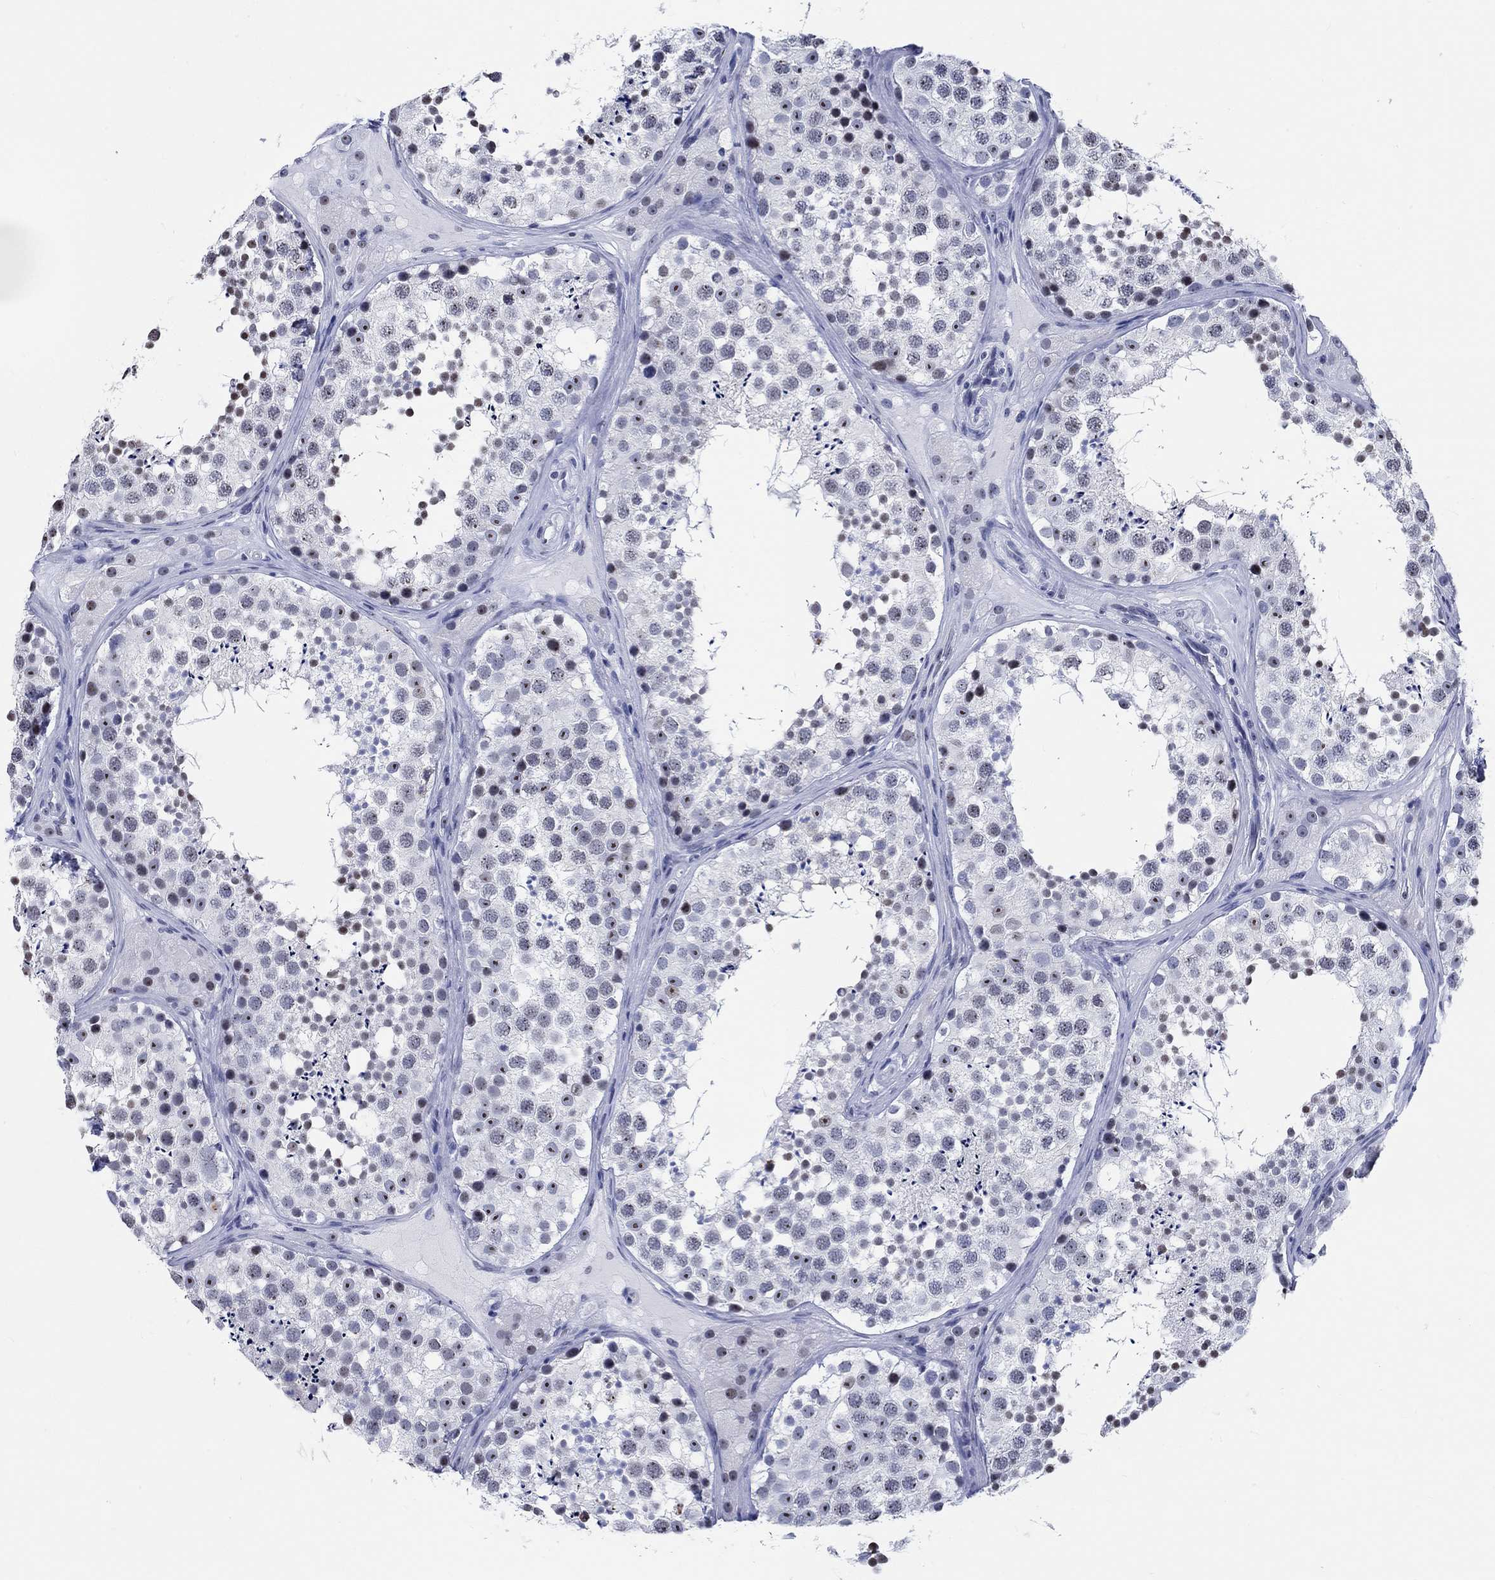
{"staining": {"intensity": "strong", "quantity": "<25%", "location": "nuclear"}, "tissue": "testis", "cell_type": "Cells in seminiferous ducts", "image_type": "normal", "snomed": [{"axis": "morphology", "description": "Normal tissue, NOS"}, {"axis": "topography", "description": "Testis"}], "caption": "Cells in seminiferous ducts reveal medium levels of strong nuclear positivity in approximately <25% of cells in unremarkable testis.", "gene": "ZNF446", "patient": {"sex": "male", "age": 41}}